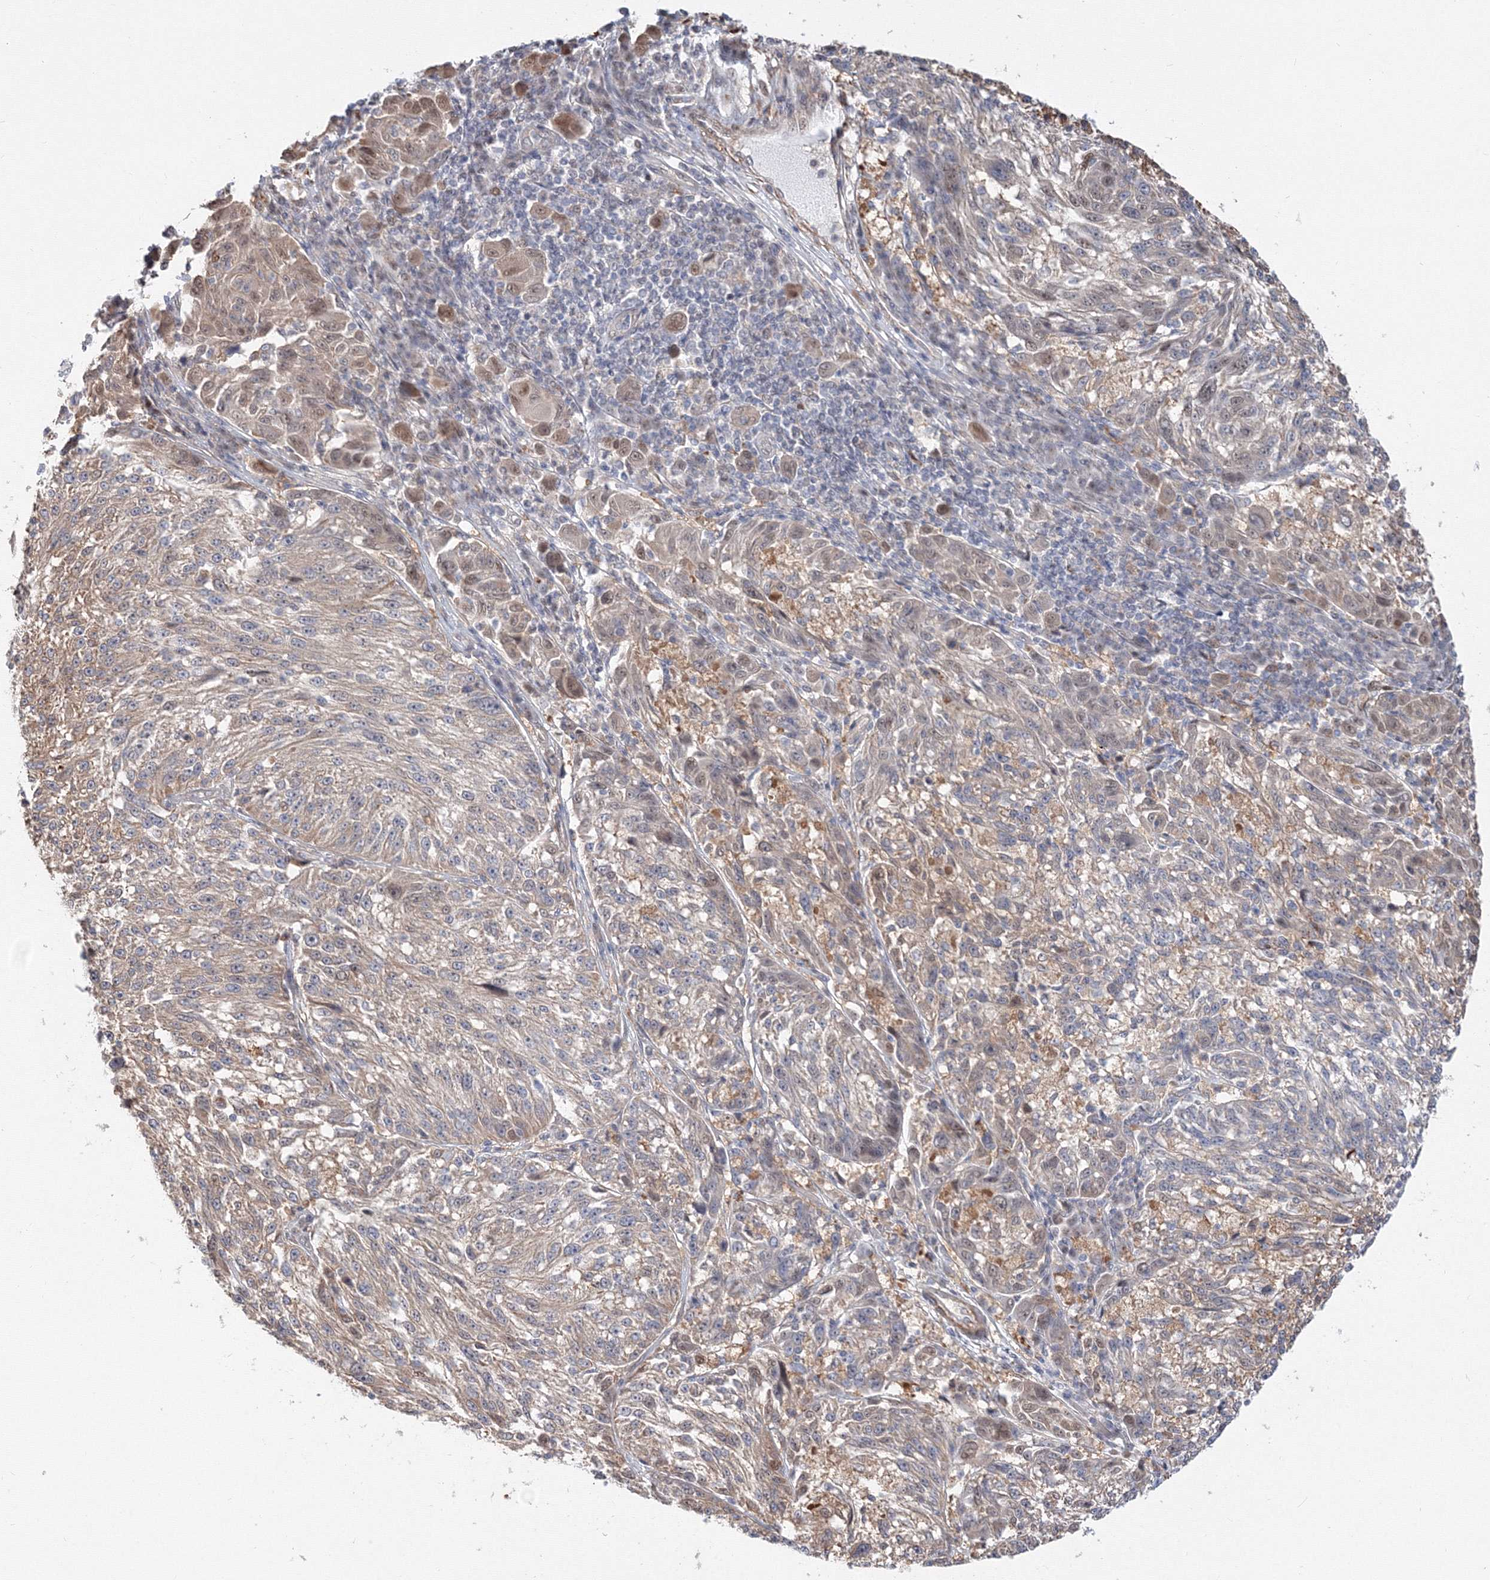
{"staining": {"intensity": "moderate", "quantity": "25%-75%", "location": "cytoplasmic/membranous,nuclear"}, "tissue": "melanoma", "cell_type": "Tumor cells", "image_type": "cancer", "snomed": [{"axis": "morphology", "description": "Malignant melanoma, NOS"}, {"axis": "topography", "description": "Skin"}], "caption": "Protein staining by immunohistochemistry (IHC) reveals moderate cytoplasmic/membranous and nuclear expression in approximately 25%-75% of tumor cells in malignant melanoma.", "gene": "ARHGAP21", "patient": {"sex": "male", "age": 53}}